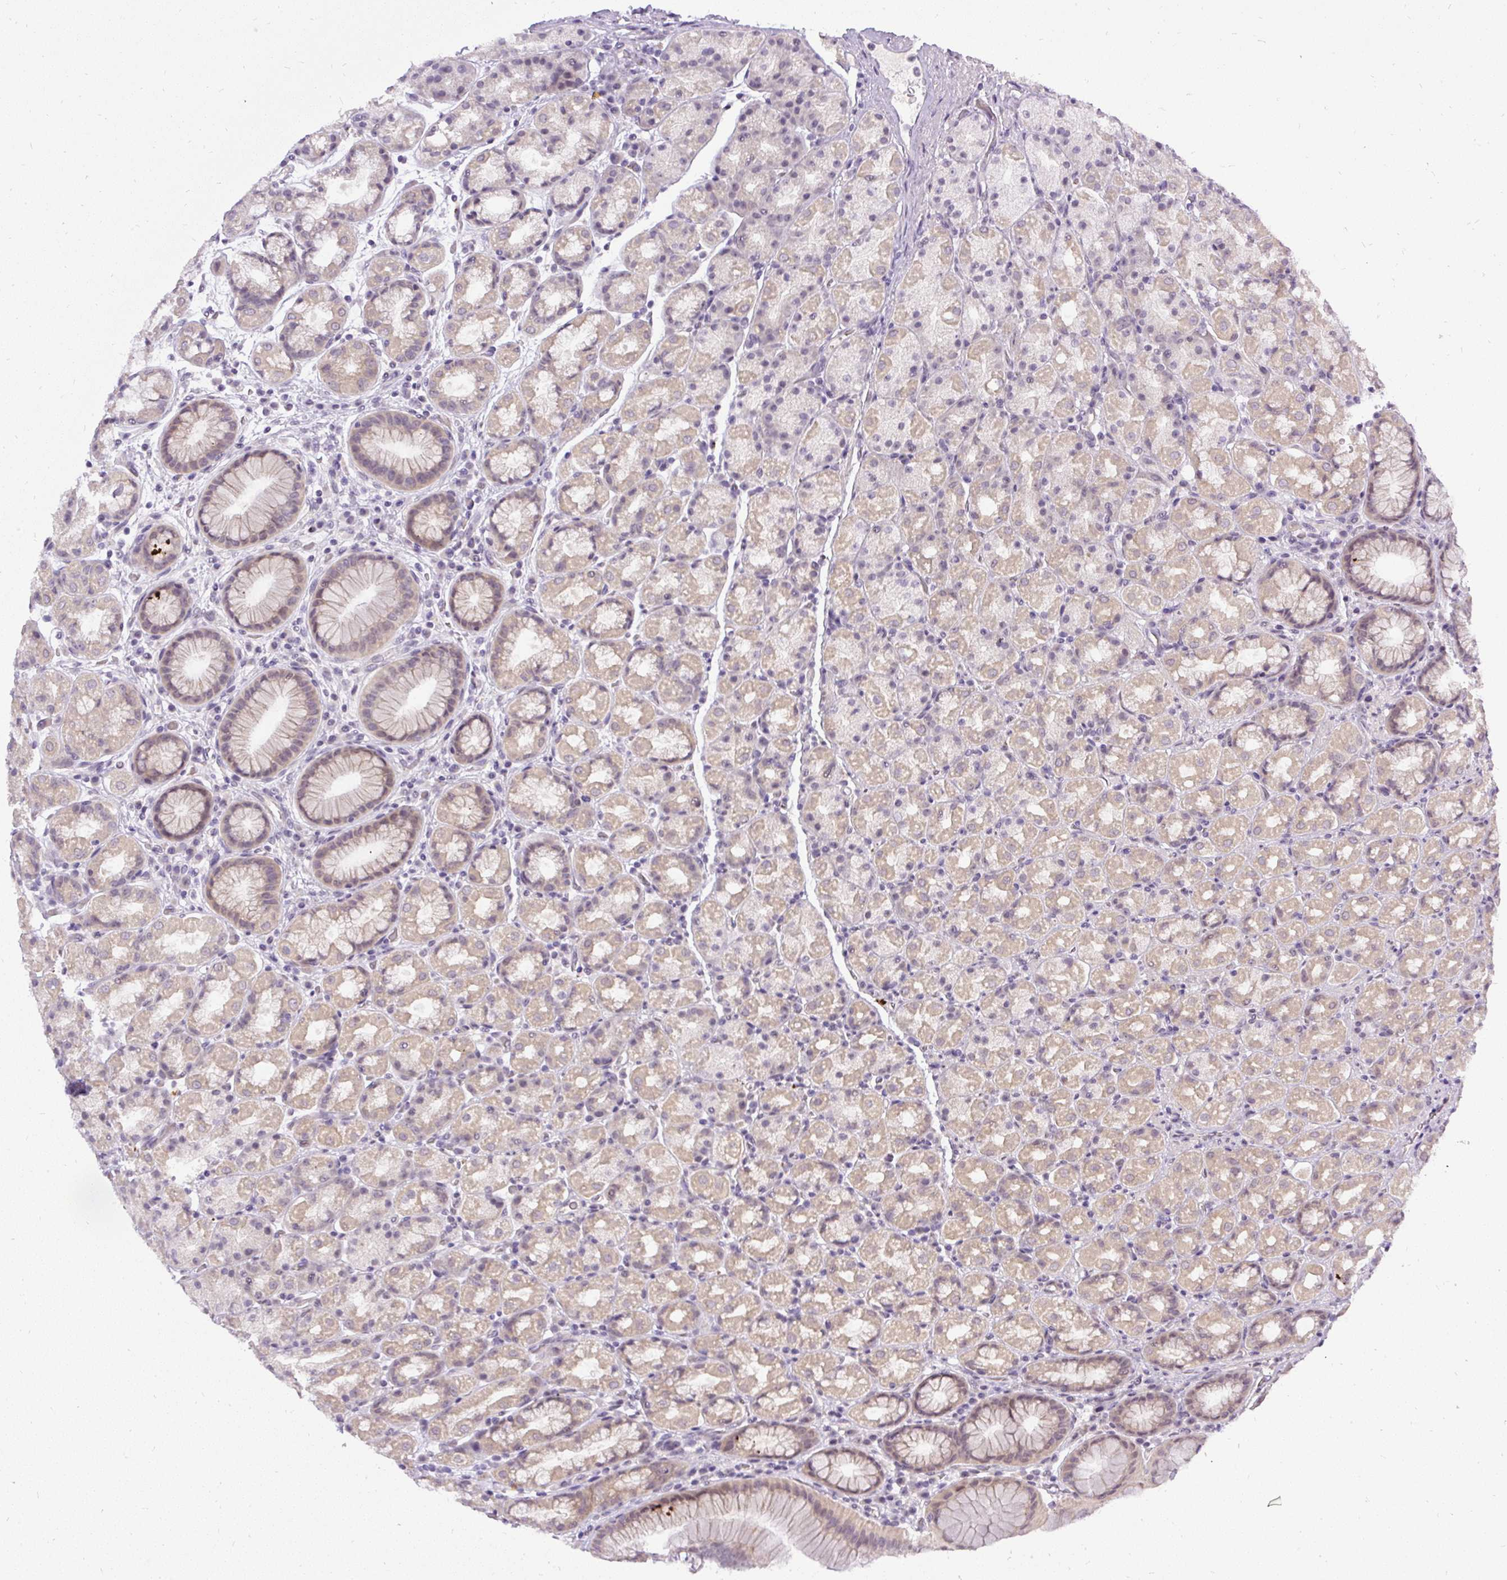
{"staining": {"intensity": "weak", "quantity": "25%-75%", "location": "cytoplasmic/membranous,nuclear"}, "tissue": "stomach", "cell_type": "Glandular cells", "image_type": "normal", "snomed": [{"axis": "morphology", "description": "Normal tissue, NOS"}, {"axis": "topography", "description": "Stomach, upper"}, {"axis": "topography", "description": "Stomach"}], "caption": "Protein expression analysis of normal stomach reveals weak cytoplasmic/membranous,nuclear expression in about 25%-75% of glandular cells.", "gene": "FAM117B", "patient": {"sex": "male", "age": 68}}